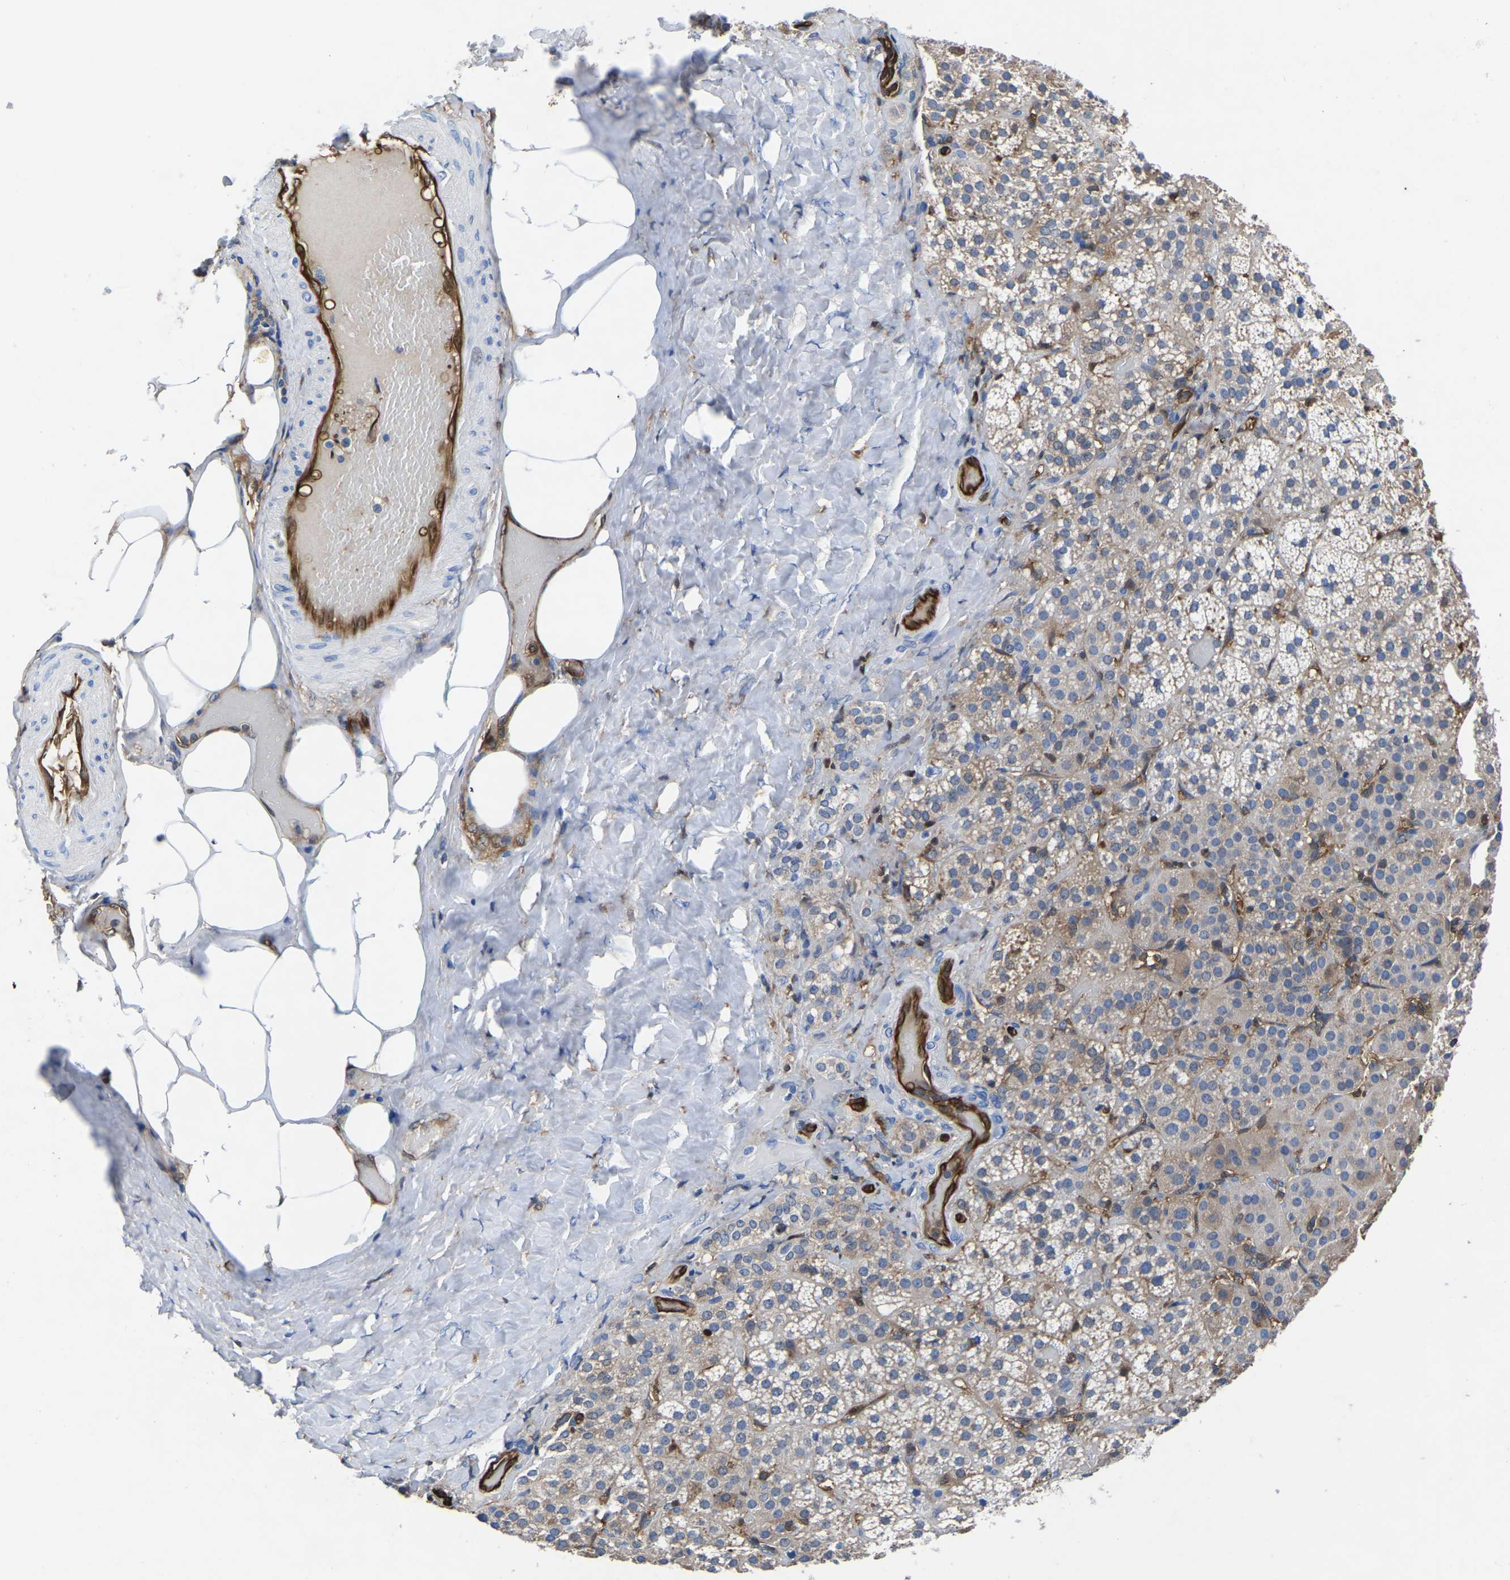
{"staining": {"intensity": "weak", "quantity": "<25%", "location": "cytoplasmic/membranous"}, "tissue": "adrenal gland", "cell_type": "Glandular cells", "image_type": "normal", "snomed": [{"axis": "morphology", "description": "Normal tissue, NOS"}, {"axis": "topography", "description": "Adrenal gland"}], "caption": "Immunohistochemistry (IHC) of normal adrenal gland displays no expression in glandular cells. (DAB IHC visualized using brightfield microscopy, high magnification).", "gene": "ATG2B", "patient": {"sex": "female", "age": 59}}